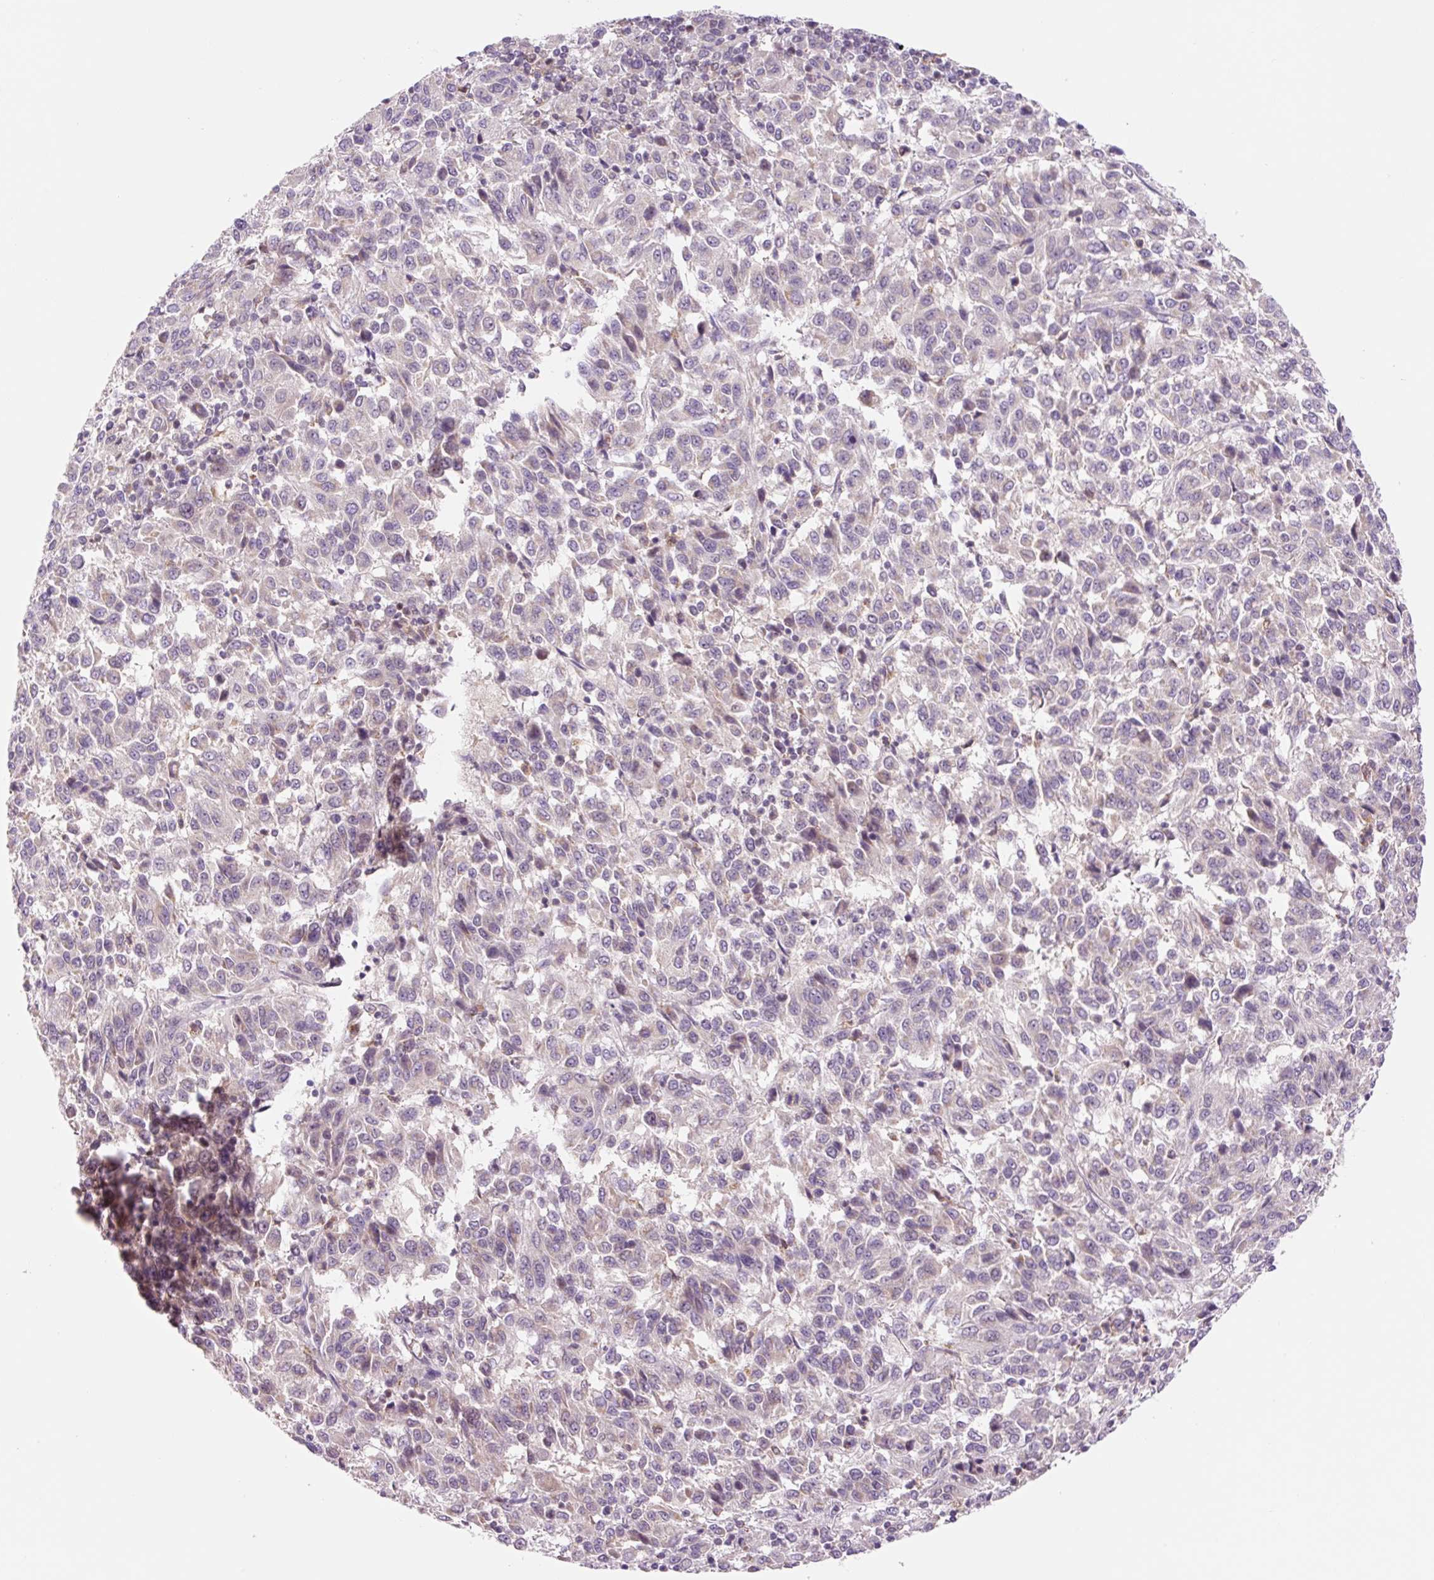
{"staining": {"intensity": "negative", "quantity": "none", "location": "none"}, "tissue": "melanoma", "cell_type": "Tumor cells", "image_type": "cancer", "snomed": [{"axis": "morphology", "description": "Malignant melanoma, Metastatic site"}, {"axis": "topography", "description": "Lung"}], "caption": "Tumor cells are negative for brown protein staining in malignant melanoma (metastatic site).", "gene": "PCK2", "patient": {"sex": "male", "age": 64}}